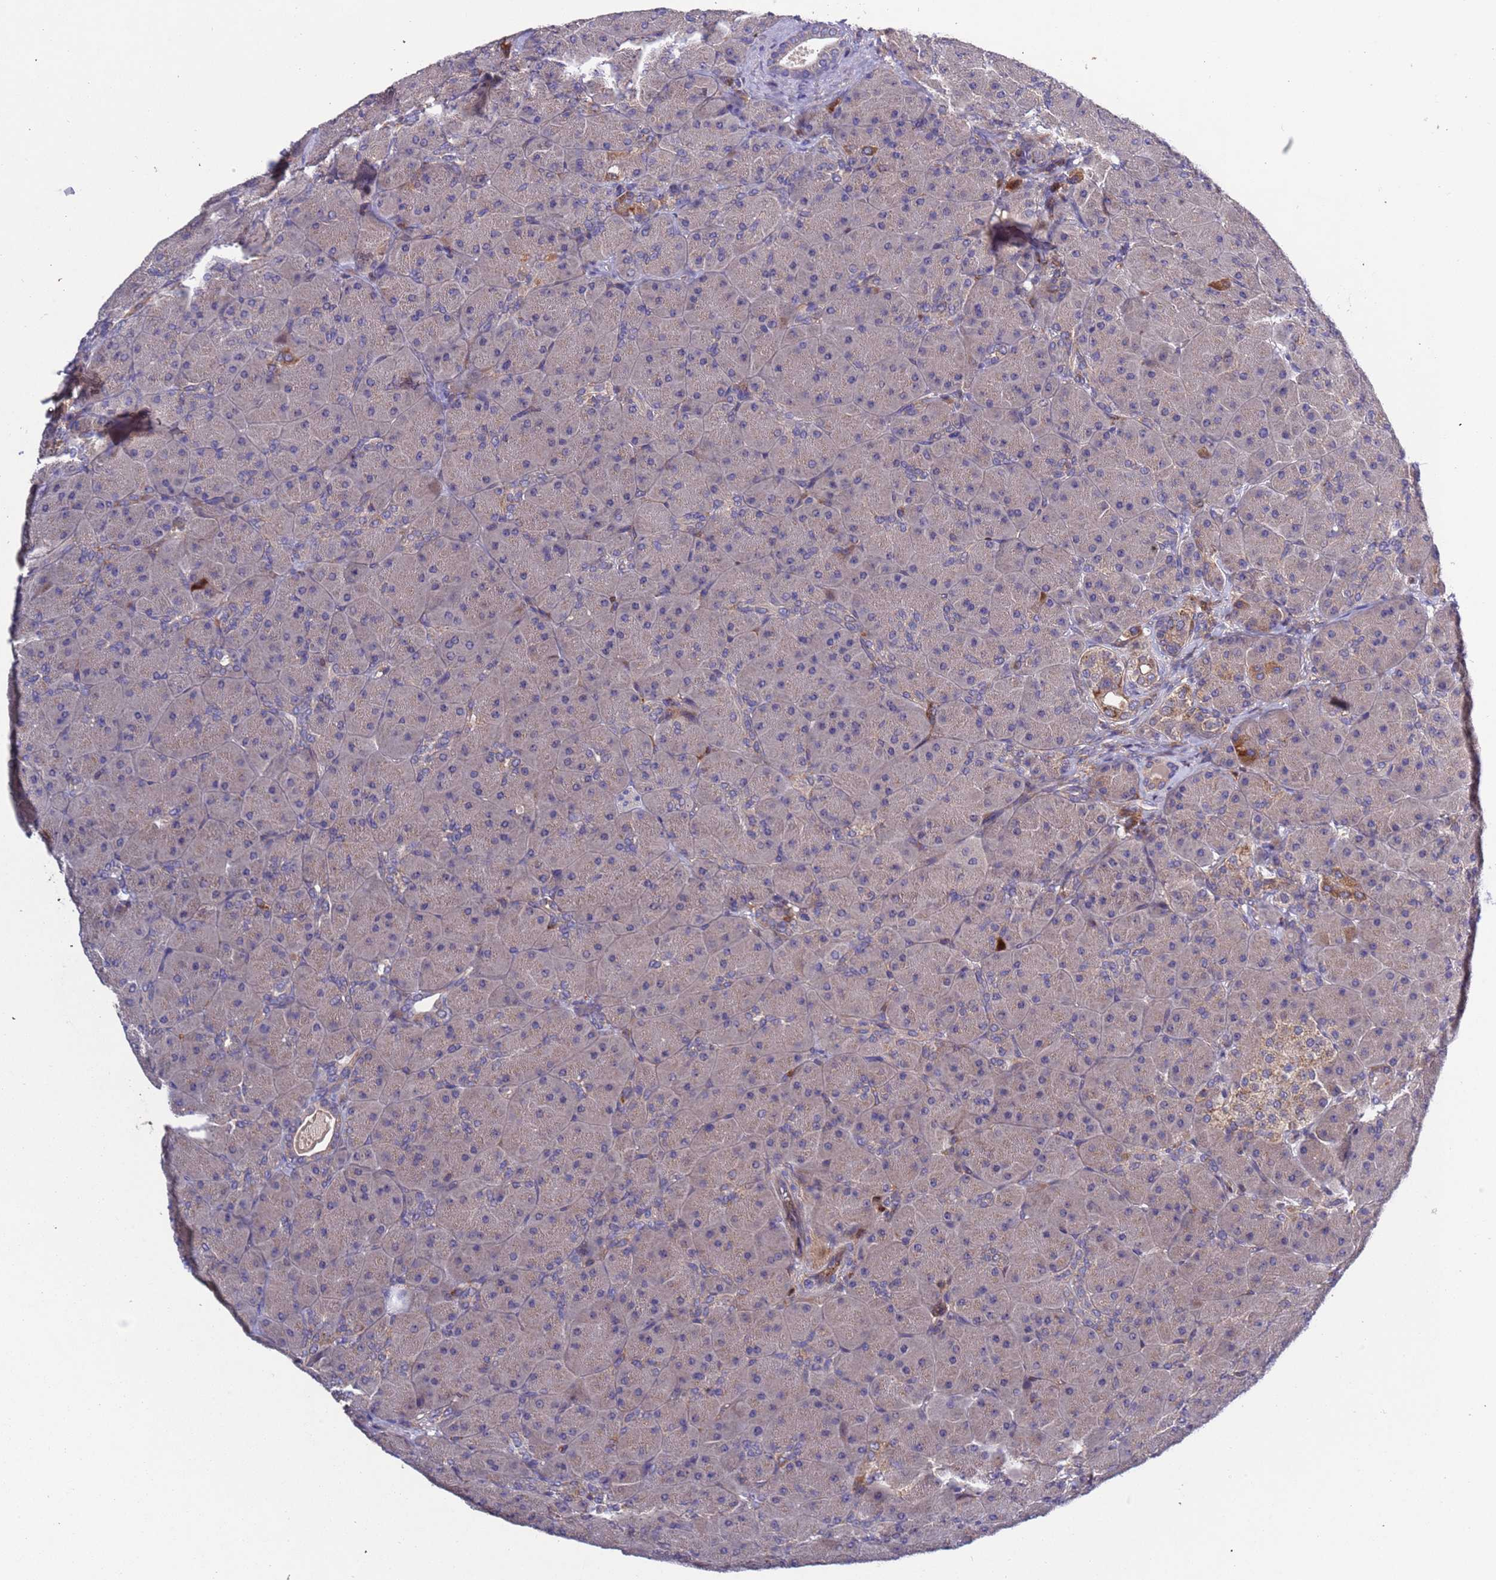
{"staining": {"intensity": "moderate", "quantity": "<25%", "location": "cytoplasmic/membranous"}, "tissue": "pancreas", "cell_type": "Exocrine glandular cells", "image_type": "normal", "snomed": [{"axis": "morphology", "description": "Normal tissue, NOS"}, {"axis": "topography", "description": "Pancreas"}], "caption": "Protein staining by immunohistochemistry demonstrates moderate cytoplasmic/membranous positivity in about <25% of exocrine glandular cells in normal pancreas. (DAB (3,3'-diaminobenzidine) IHC, brown staining for protein, blue staining for nuclei).", "gene": "PARP16", "patient": {"sex": "male", "age": 66}}